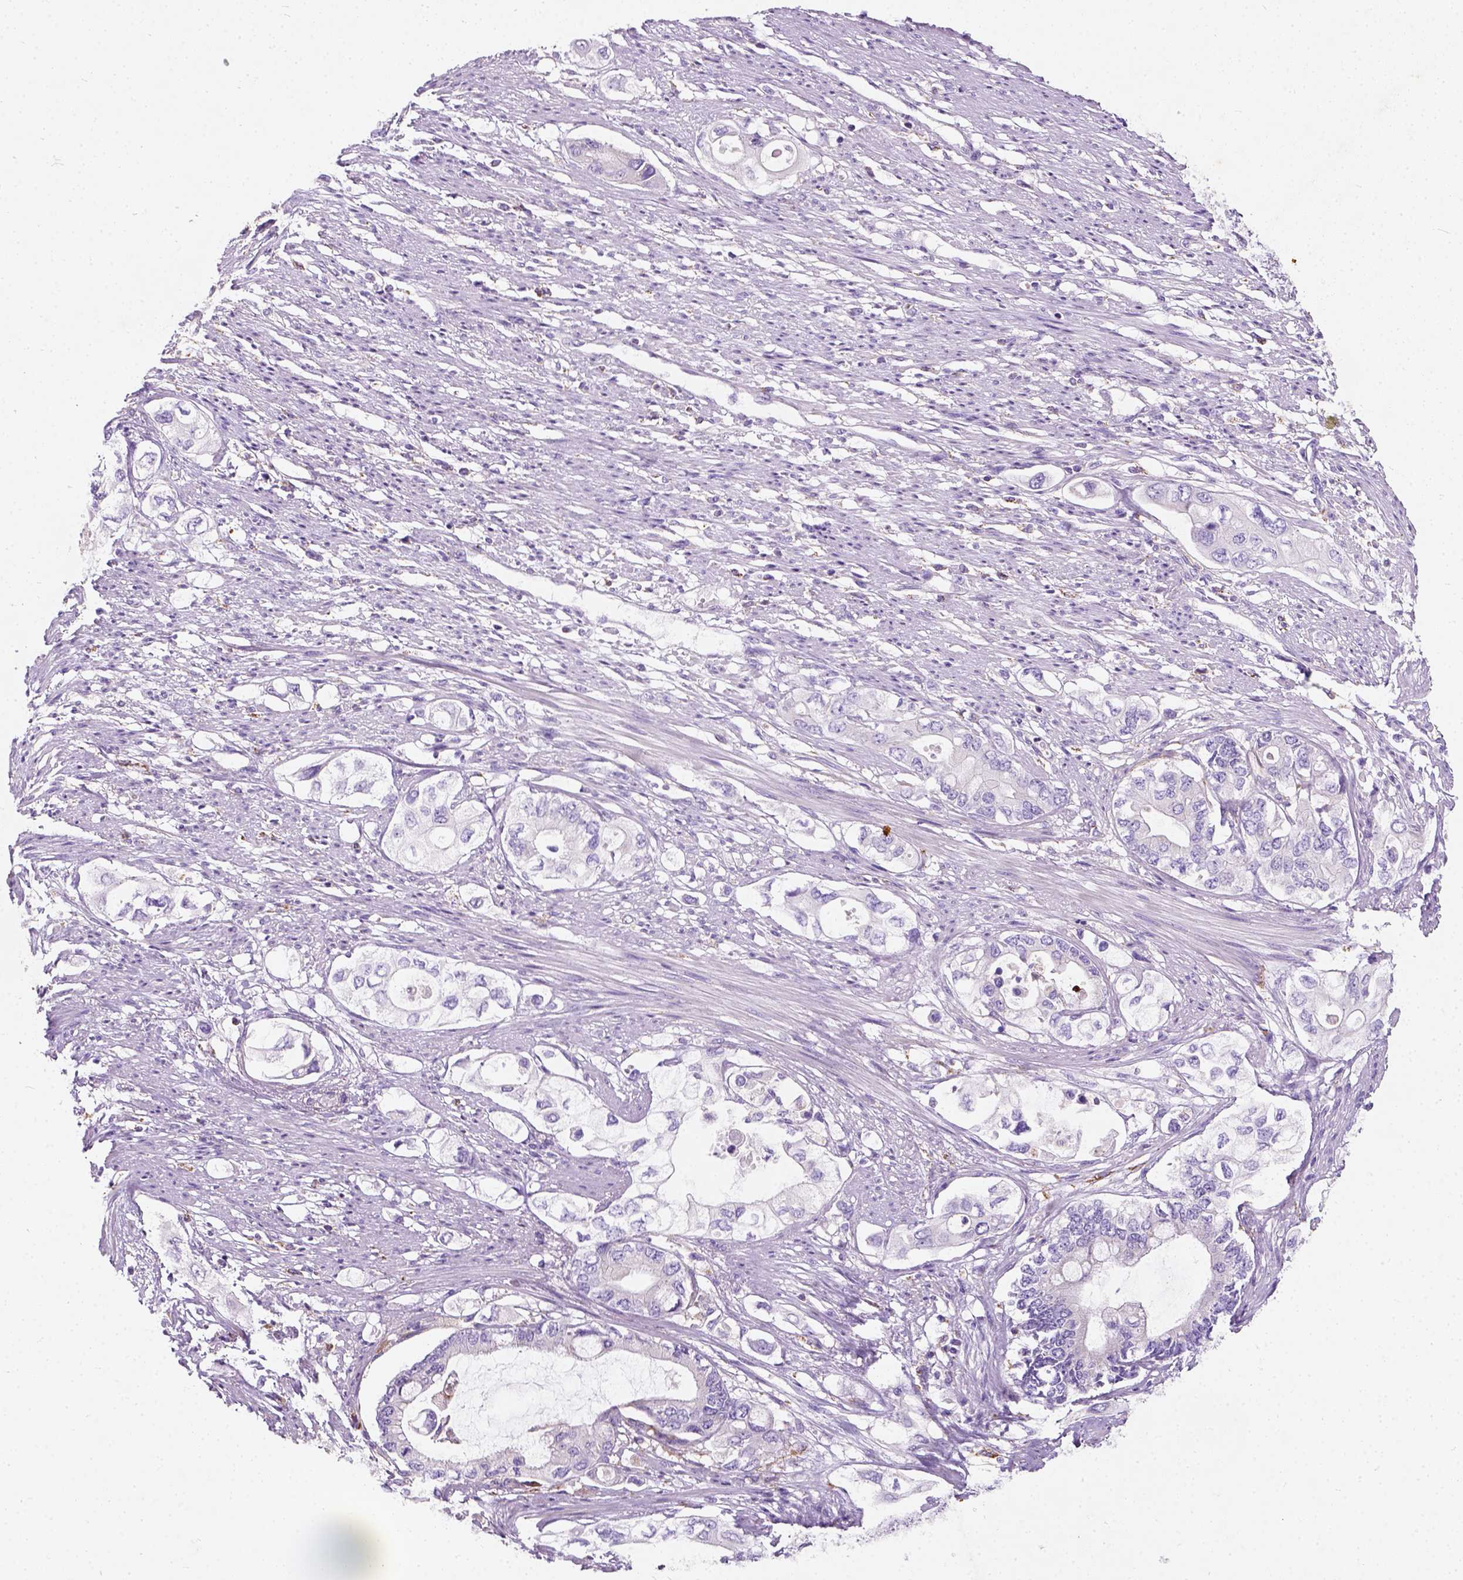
{"staining": {"intensity": "negative", "quantity": "none", "location": "none"}, "tissue": "pancreatic cancer", "cell_type": "Tumor cells", "image_type": "cancer", "snomed": [{"axis": "morphology", "description": "Adenocarcinoma, NOS"}, {"axis": "topography", "description": "Pancreas"}], "caption": "Tumor cells show no significant protein staining in adenocarcinoma (pancreatic).", "gene": "CHODL", "patient": {"sex": "female", "age": 63}}